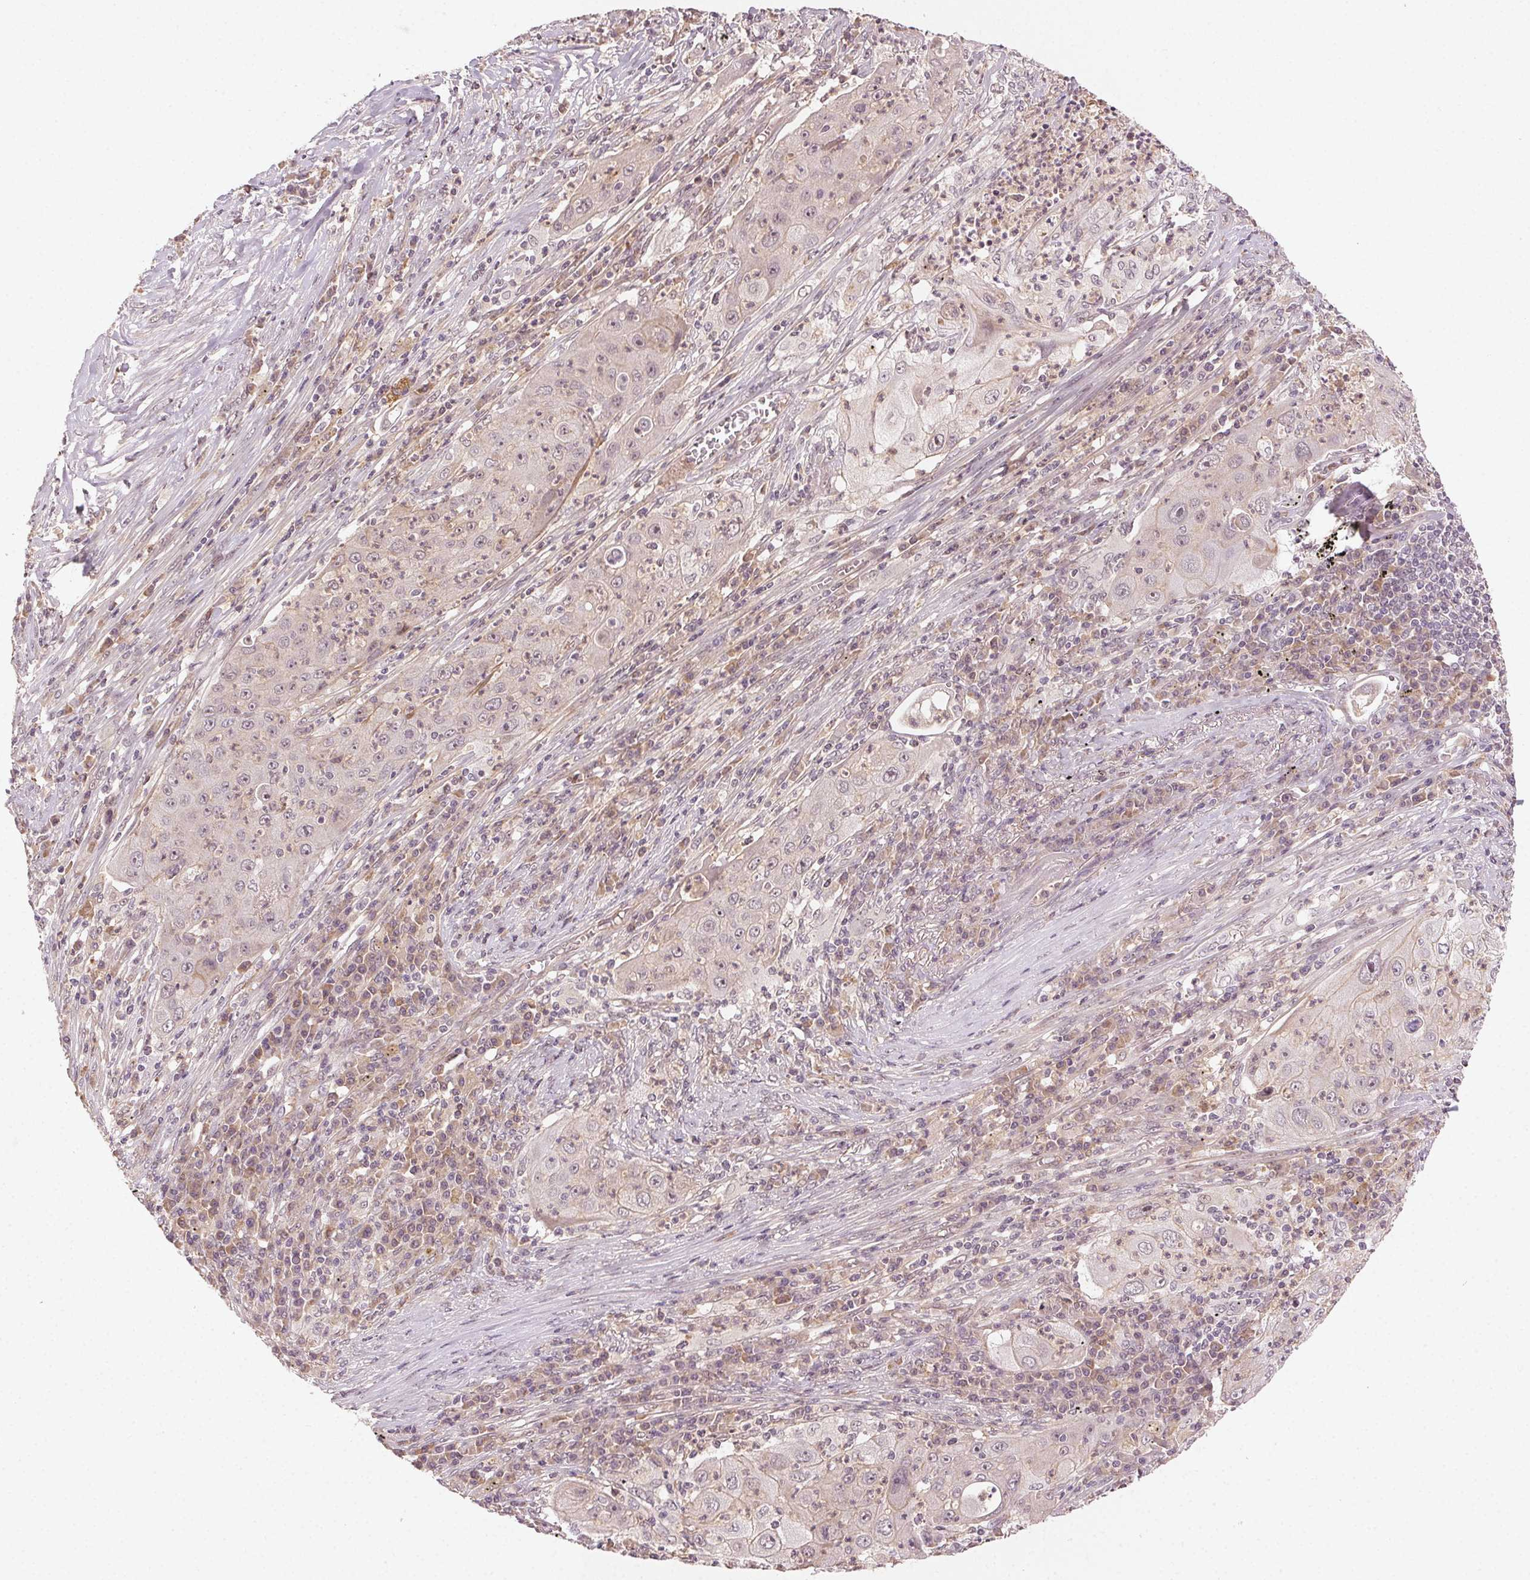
{"staining": {"intensity": "negative", "quantity": "none", "location": "none"}, "tissue": "lung cancer", "cell_type": "Tumor cells", "image_type": "cancer", "snomed": [{"axis": "morphology", "description": "Squamous cell carcinoma, NOS"}, {"axis": "topography", "description": "Lung"}], "caption": "An immunohistochemistry image of squamous cell carcinoma (lung) is shown. There is no staining in tumor cells of squamous cell carcinoma (lung).", "gene": "TUB", "patient": {"sex": "female", "age": 59}}